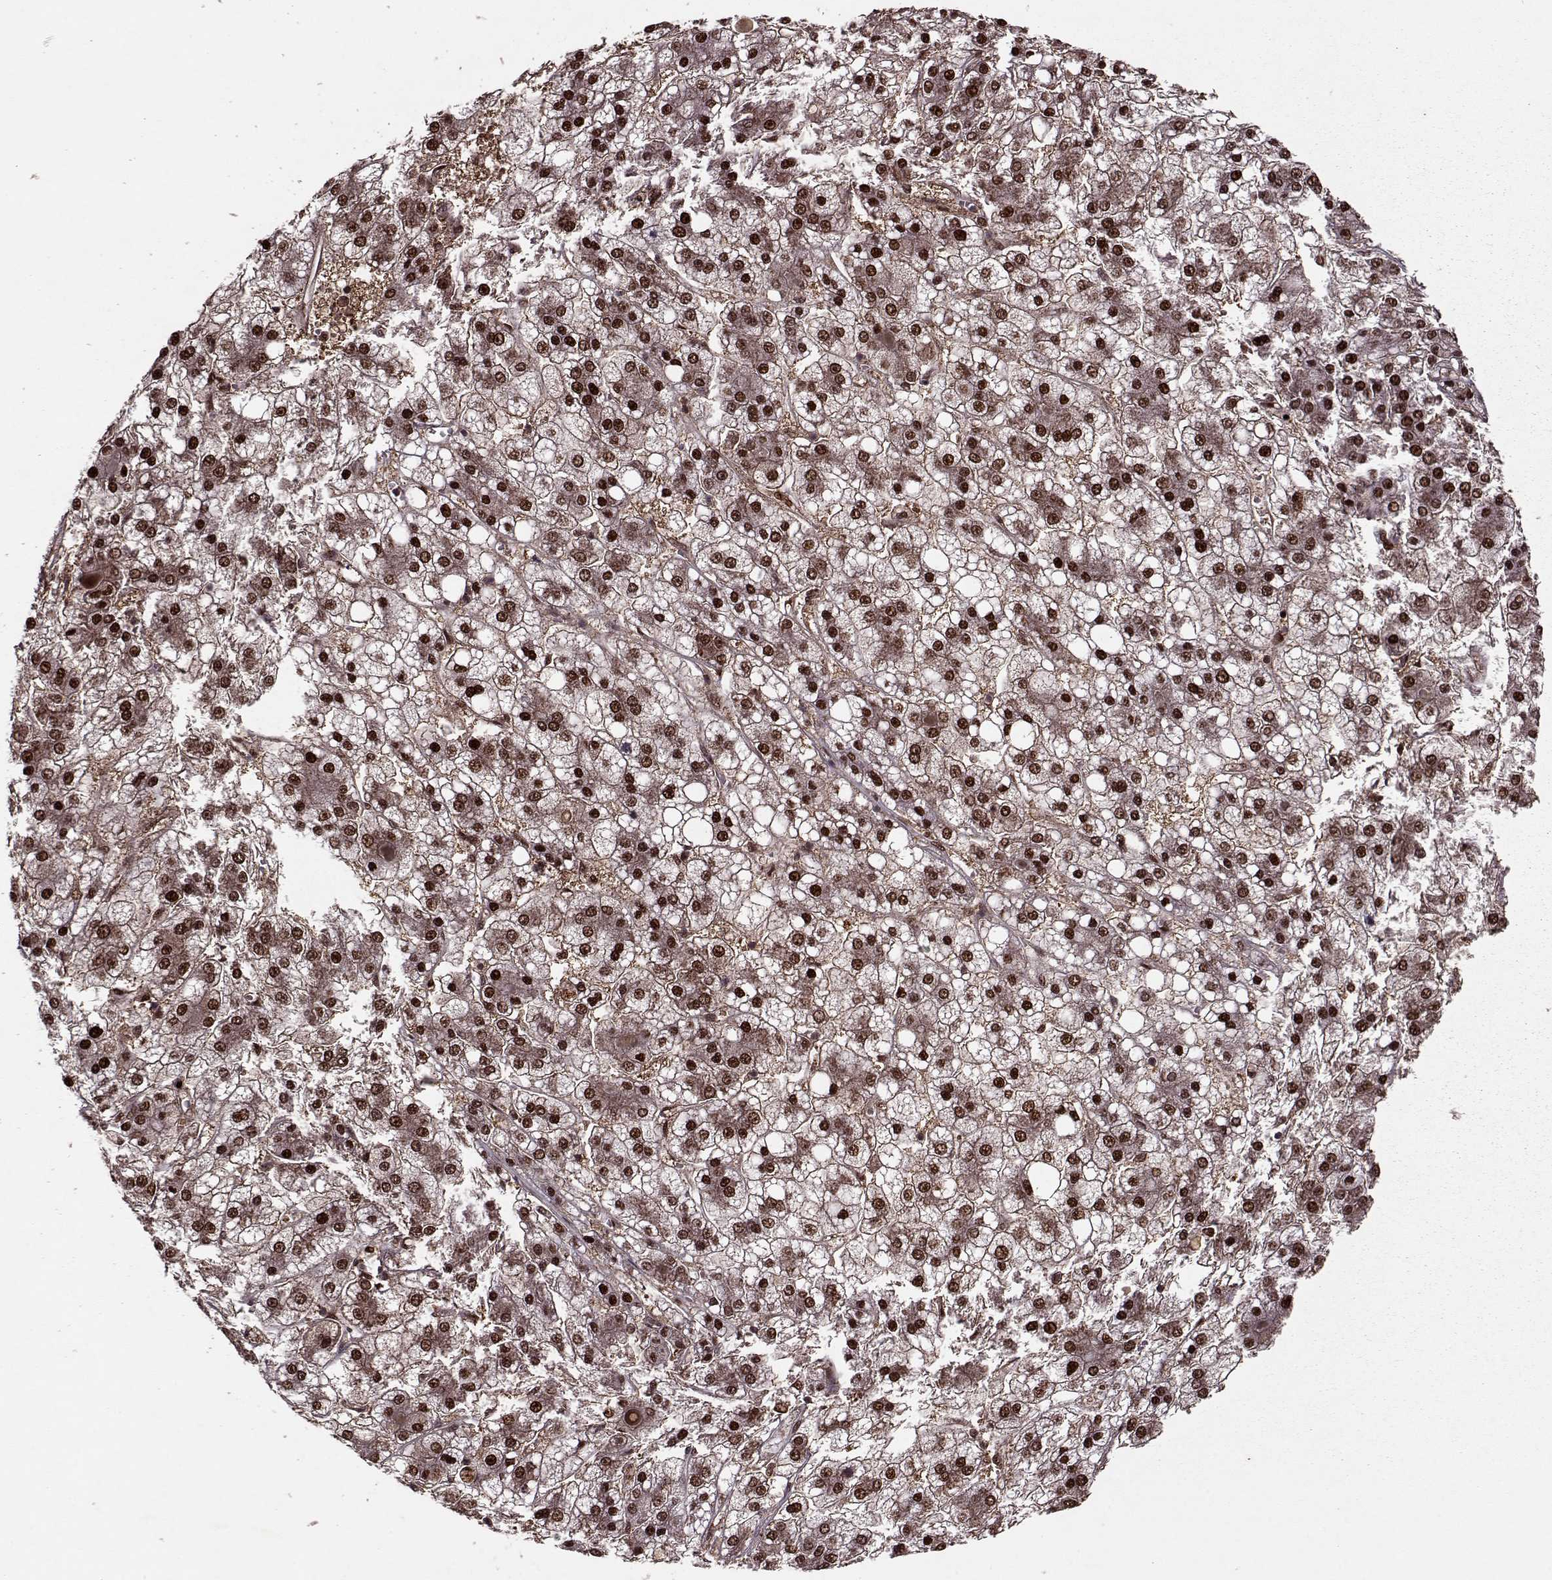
{"staining": {"intensity": "strong", "quantity": ">75%", "location": "nuclear"}, "tissue": "liver cancer", "cell_type": "Tumor cells", "image_type": "cancer", "snomed": [{"axis": "morphology", "description": "Carcinoma, Hepatocellular, NOS"}, {"axis": "topography", "description": "Liver"}], "caption": "Hepatocellular carcinoma (liver) was stained to show a protein in brown. There is high levels of strong nuclear expression in about >75% of tumor cells. (brown staining indicates protein expression, while blue staining denotes nuclei).", "gene": "PSMA7", "patient": {"sex": "male", "age": 73}}